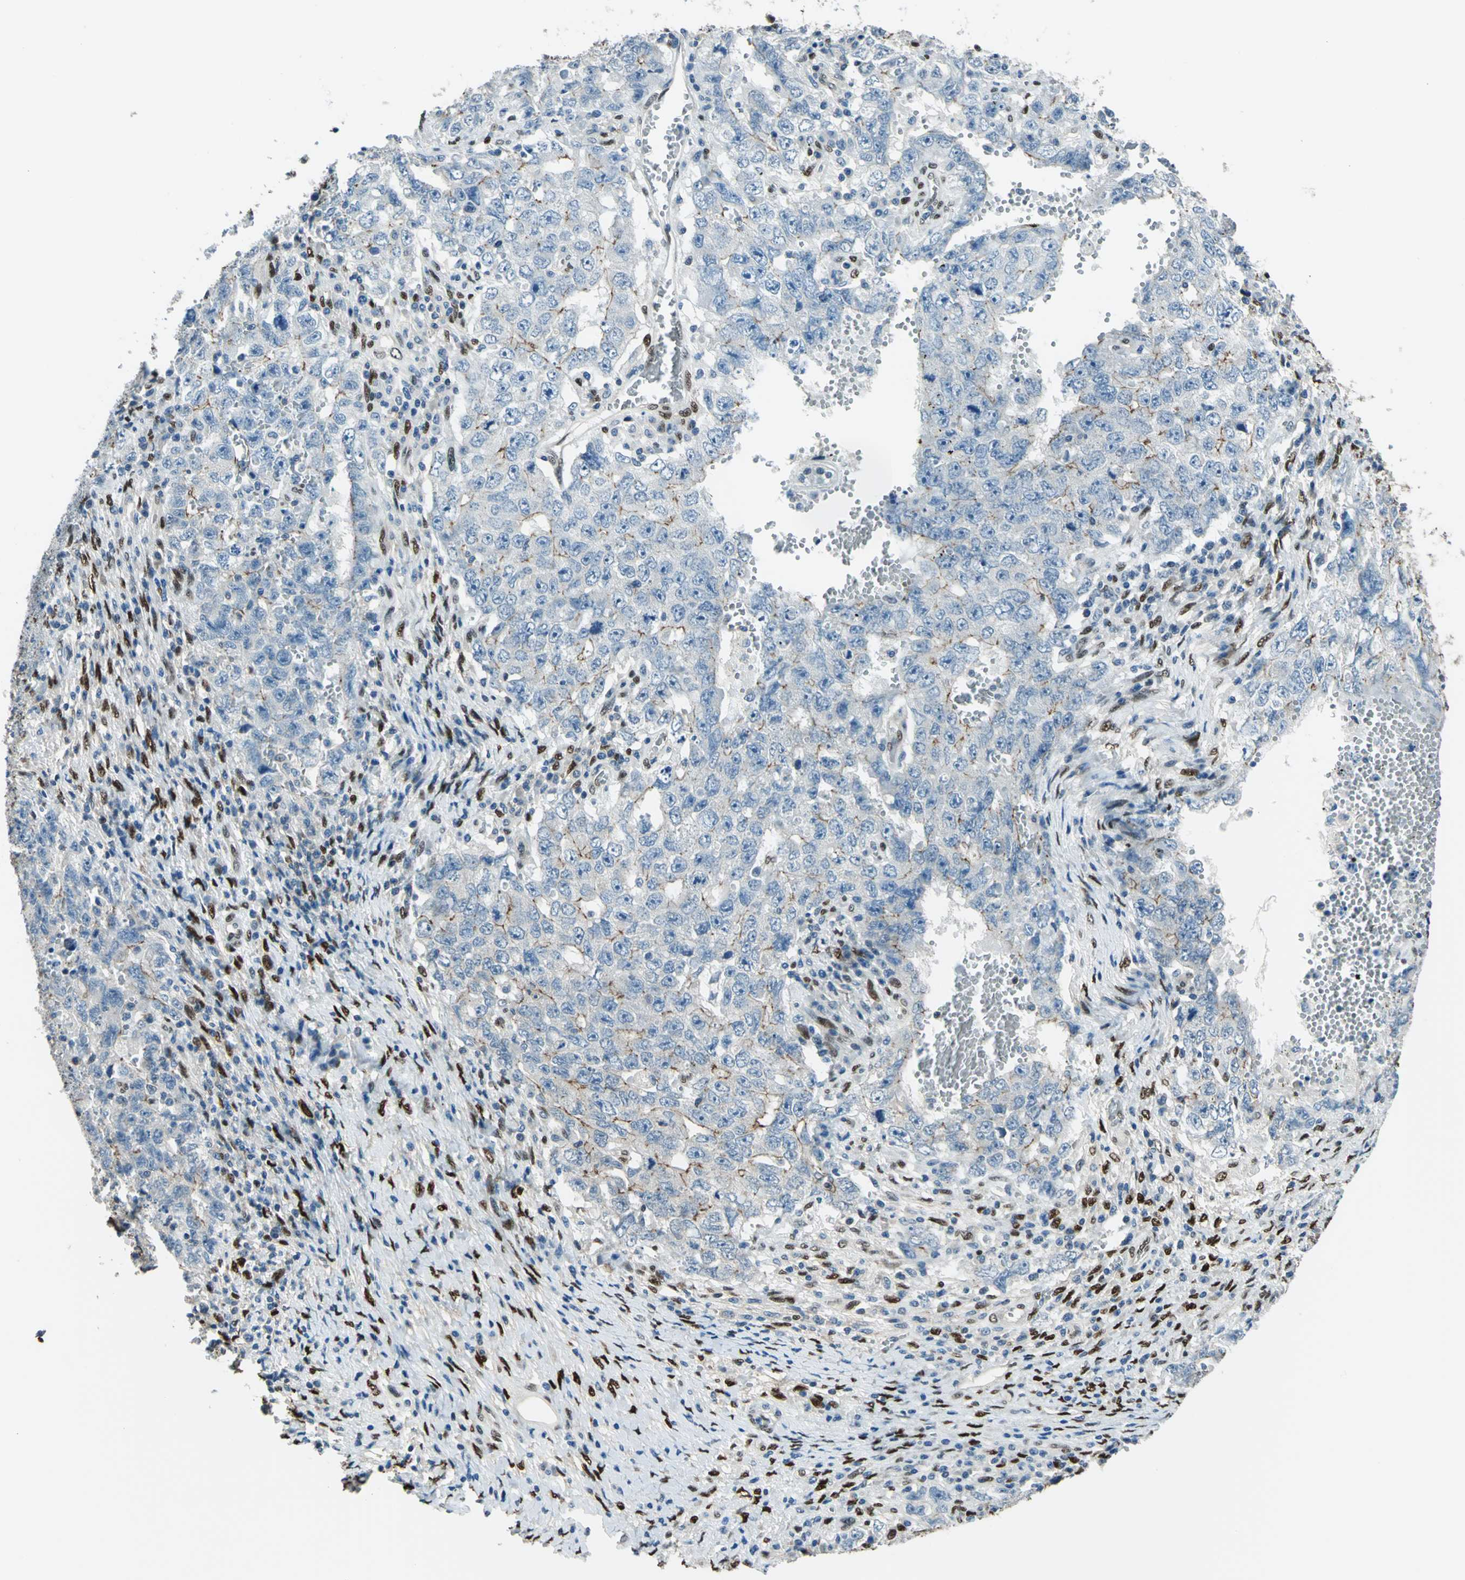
{"staining": {"intensity": "moderate", "quantity": "<25%", "location": "cytoplasmic/membranous"}, "tissue": "testis cancer", "cell_type": "Tumor cells", "image_type": "cancer", "snomed": [{"axis": "morphology", "description": "Carcinoma, Embryonal, NOS"}, {"axis": "topography", "description": "Testis"}], "caption": "Testis cancer was stained to show a protein in brown. There is low levels of moderate cytoplasmic/membranous positivity in approximately <25% of tumor cells.", "gene": "NFIA", "patient": {"sex": "male", "age": 26}}